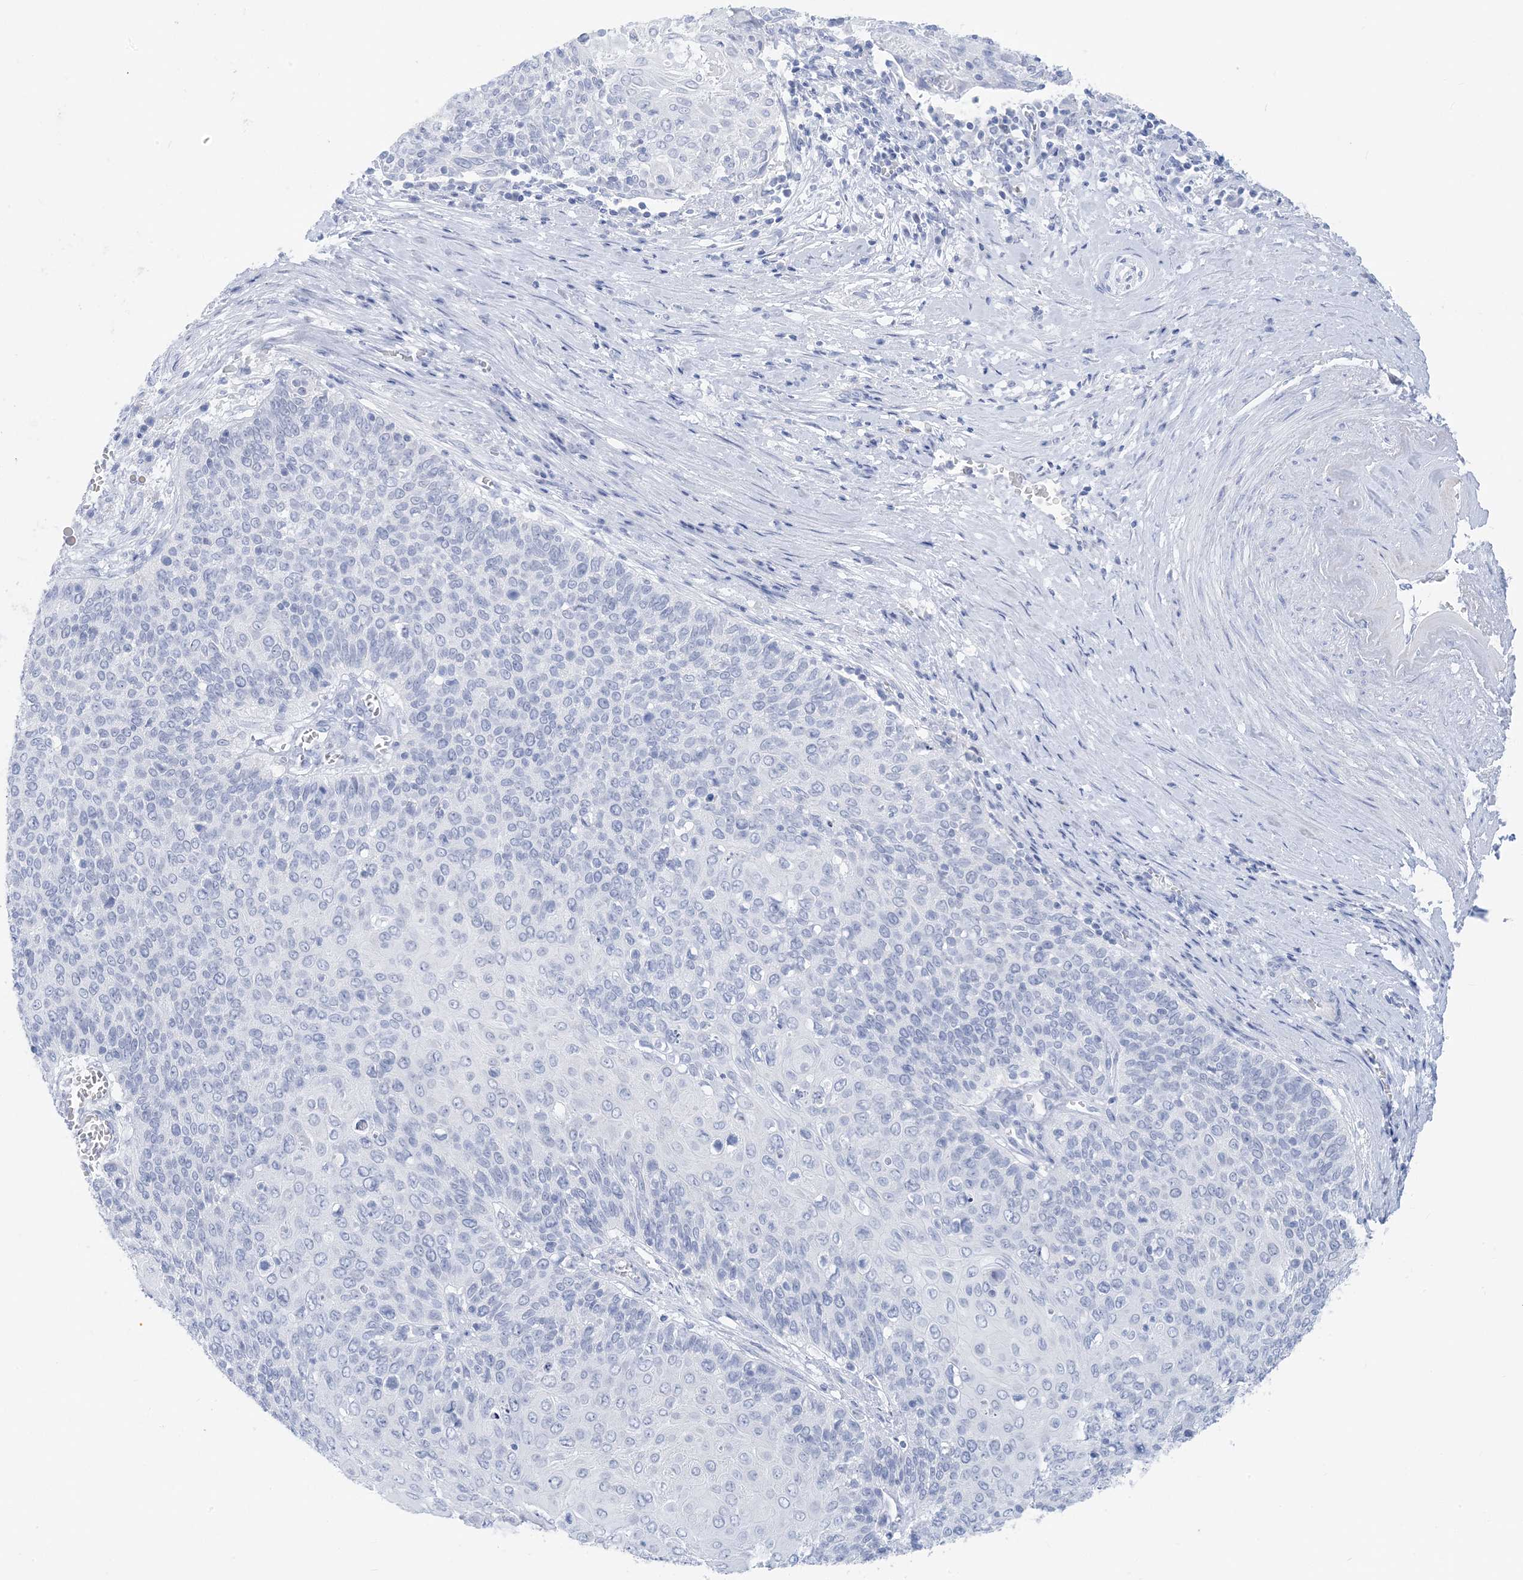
{"staining": {"intensity": "negative", "quantity": "none", "location": "none"}, "tissue": "cervical cancer", "cell_type": "Tumor cells", "image_type": "cancer", "snomed": [{"axis": "morphology", "description": "Squamous cell carcinoma, NOS"}, {"axis": "topography", "description": "Cervix"}], "caption": "This is an IHC micrograph of cervical cancer. There is no staining in tumor cells.", "gene": "SH3YL1", "patient": {"sex": "female", "age": 39}}